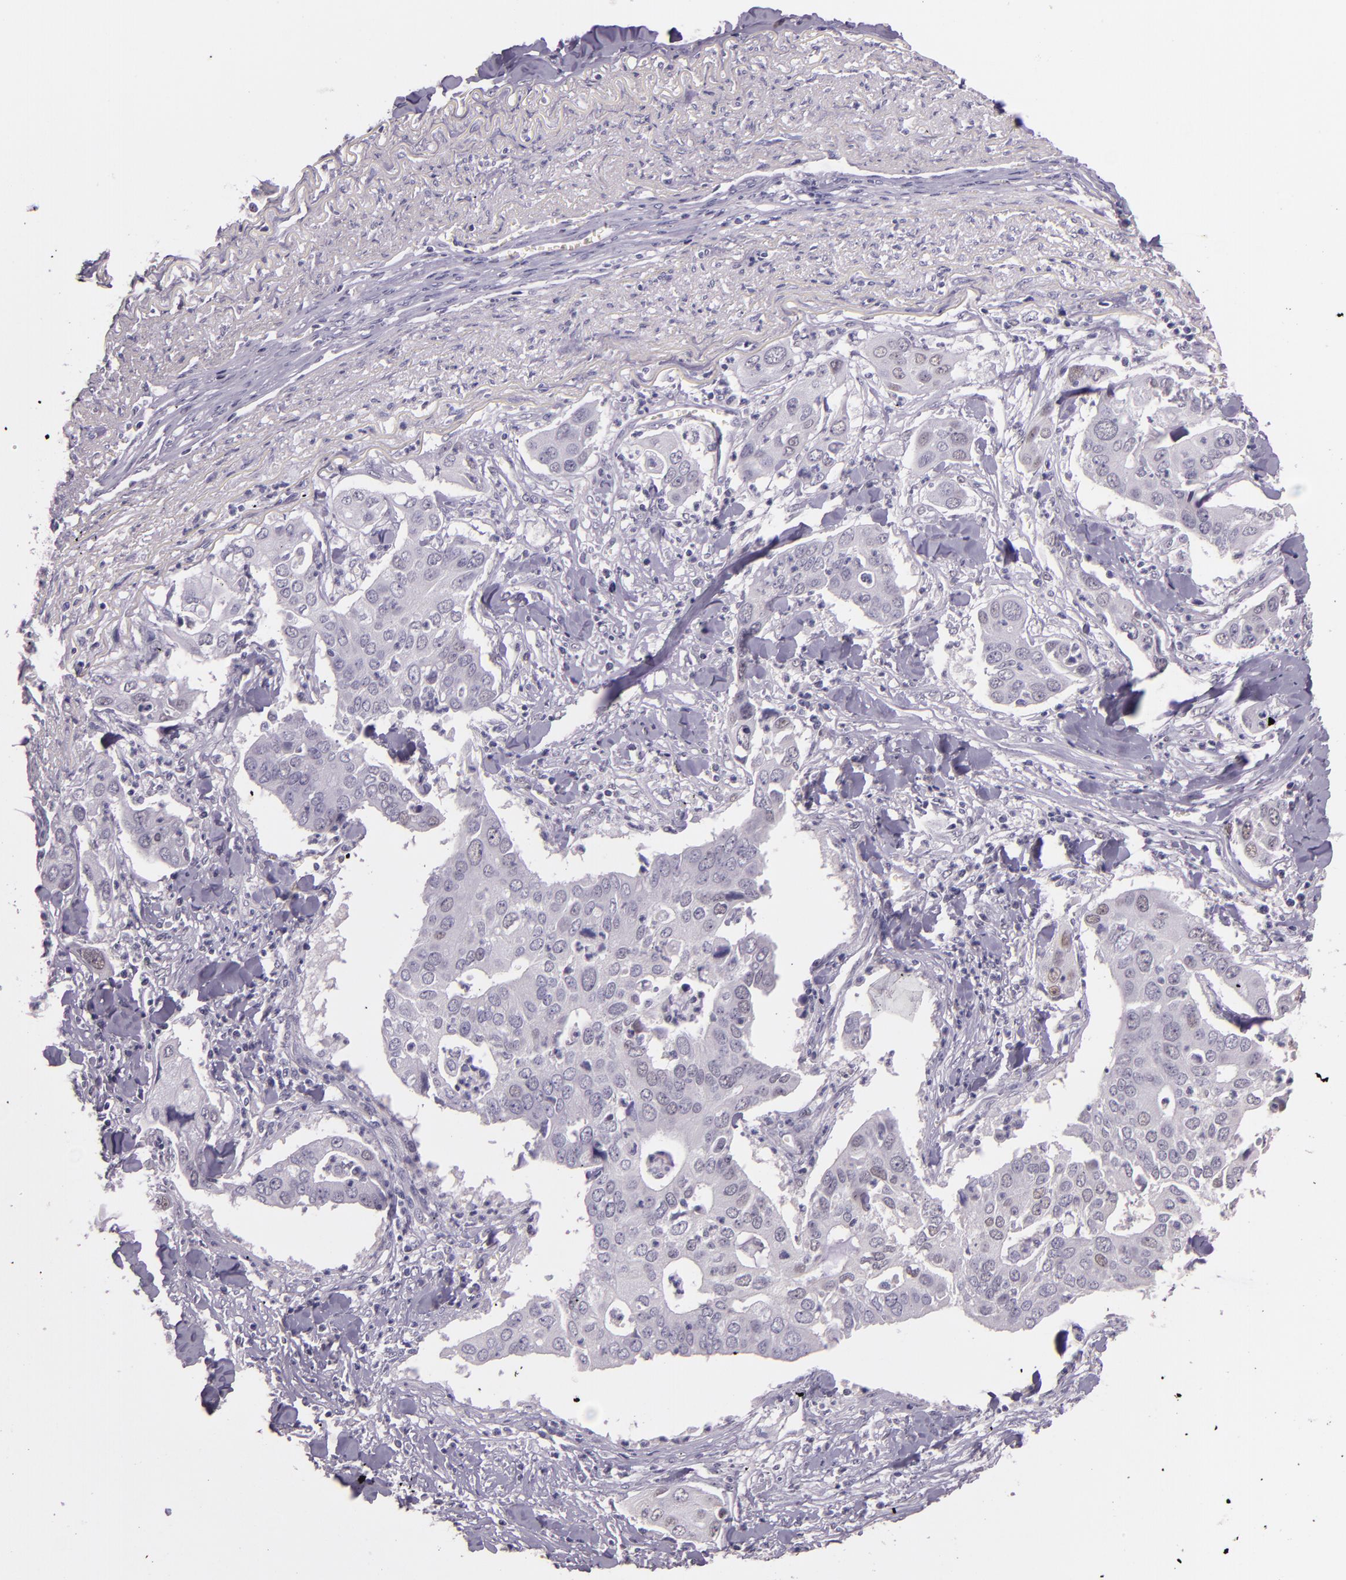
{"staining": {"intensity": "weak", "quantity": "<25%", "location": "nuclear"}, "tissue": "lung cancer", "cell_type": "Tumor cells", "image_type": "cancer", "snomed": [{"axis": "morphology", "description": "Adenocarcinoma, NOS"}, {"axis": "topography", "description": "Lung"}], "caption": "Immunohistochemistry (IHC) photomicrograph of neoplastic tissue: human adenocarcinoma (lung) stained with DAB (3,3'-diaminobenzidine) exhibits no significant protein expression in tumor cells.", "gene": "HSPA8", "patient": {"sex": "male", "age": 48}}